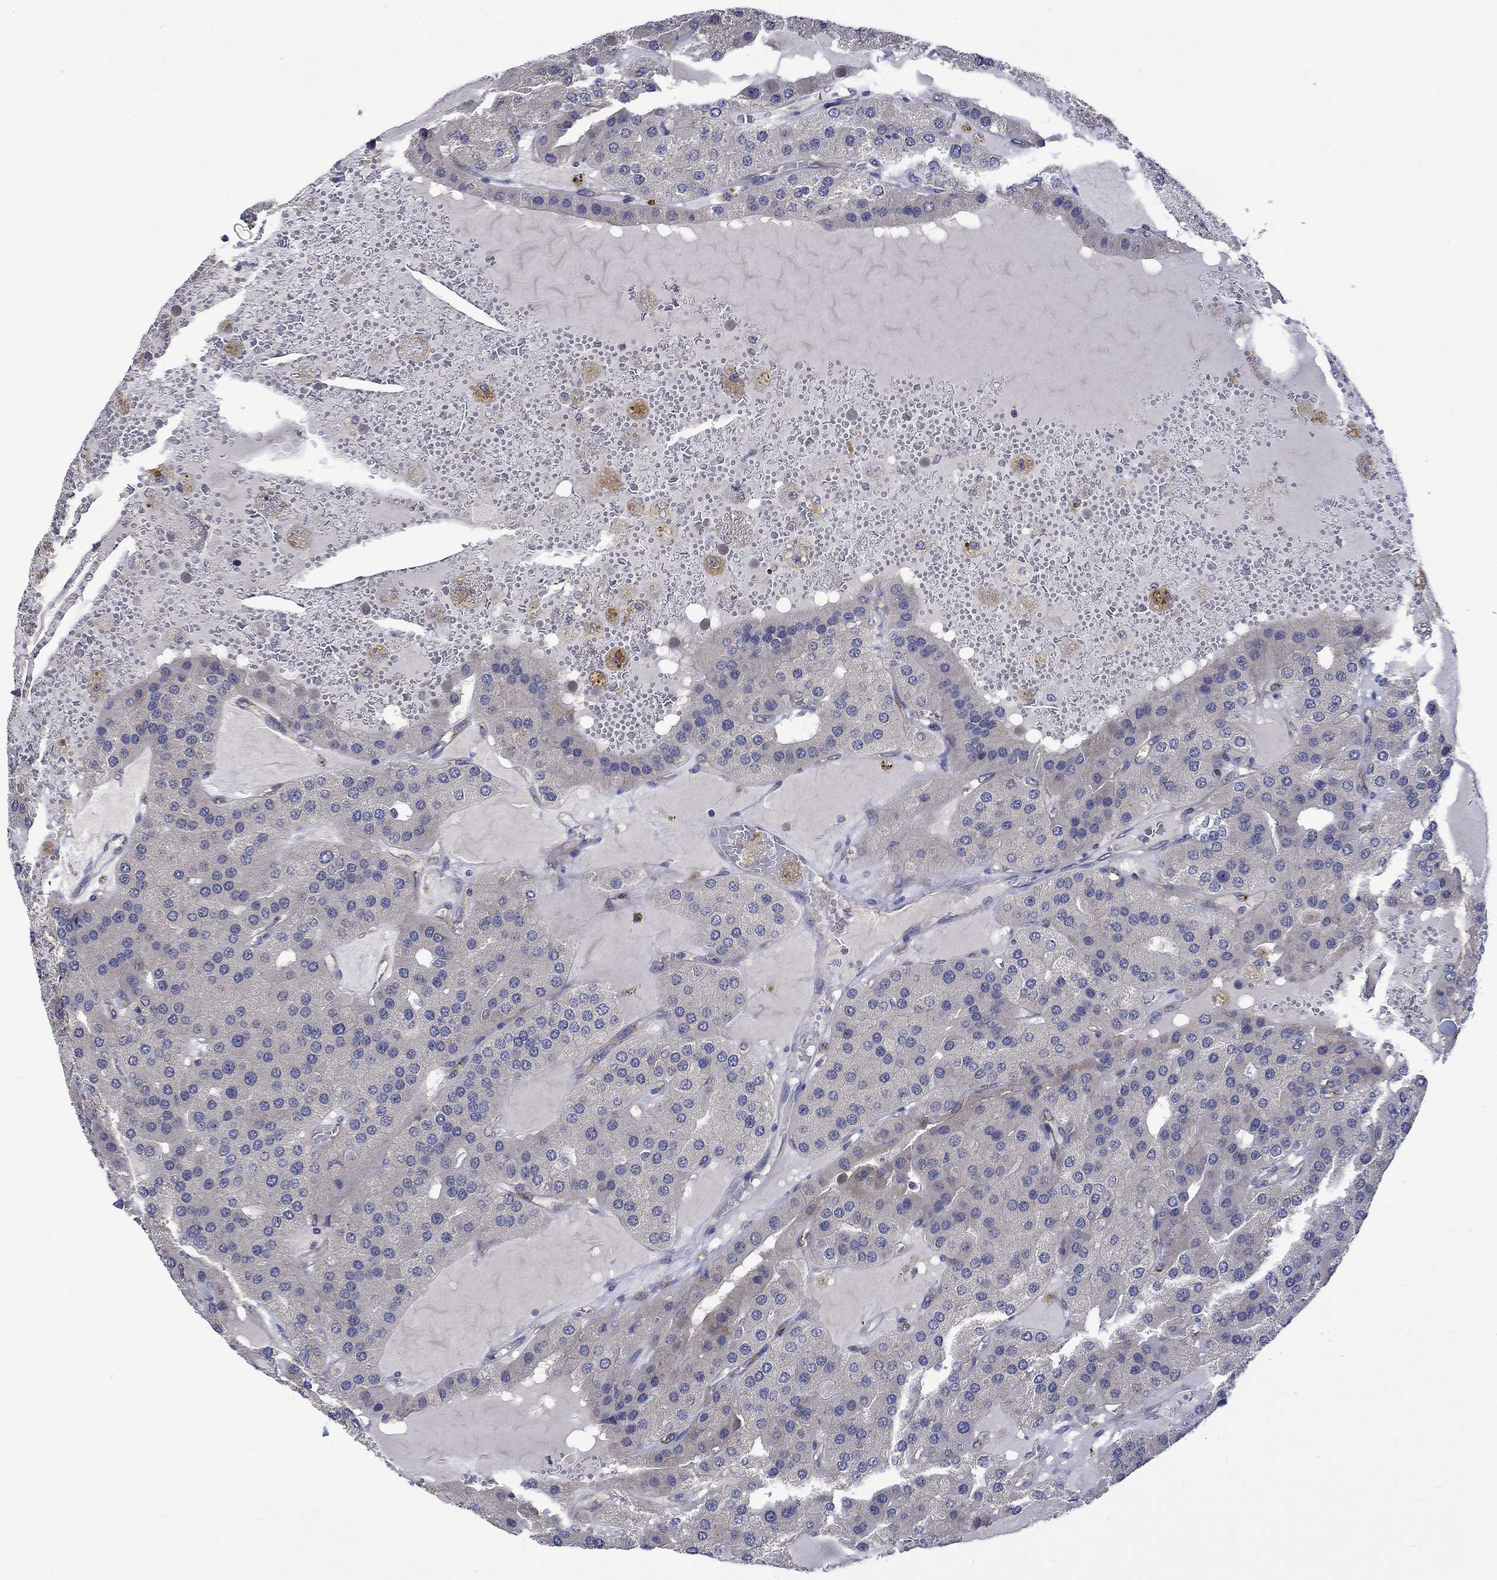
{"staining": {"intensity": "negative", "quantity": "none", "location": "none"}, "tissue": "parathyroid gland", "cell_type": "Glandular cells", "image_type": "normal", "snomed": [{"axis": "morphology", "description": "Normal tissue, NOS"}, {"axis": "morphology", "description": "Adenoma, NOS"}, {"axis": "topography", "description": "Parathyroid gland"}], "caption": "Glandular cells show no significant expression in unremarkable parathyroid gland.", "gene": "GJA5", "patient": {"sex": "female", "age": 86}}